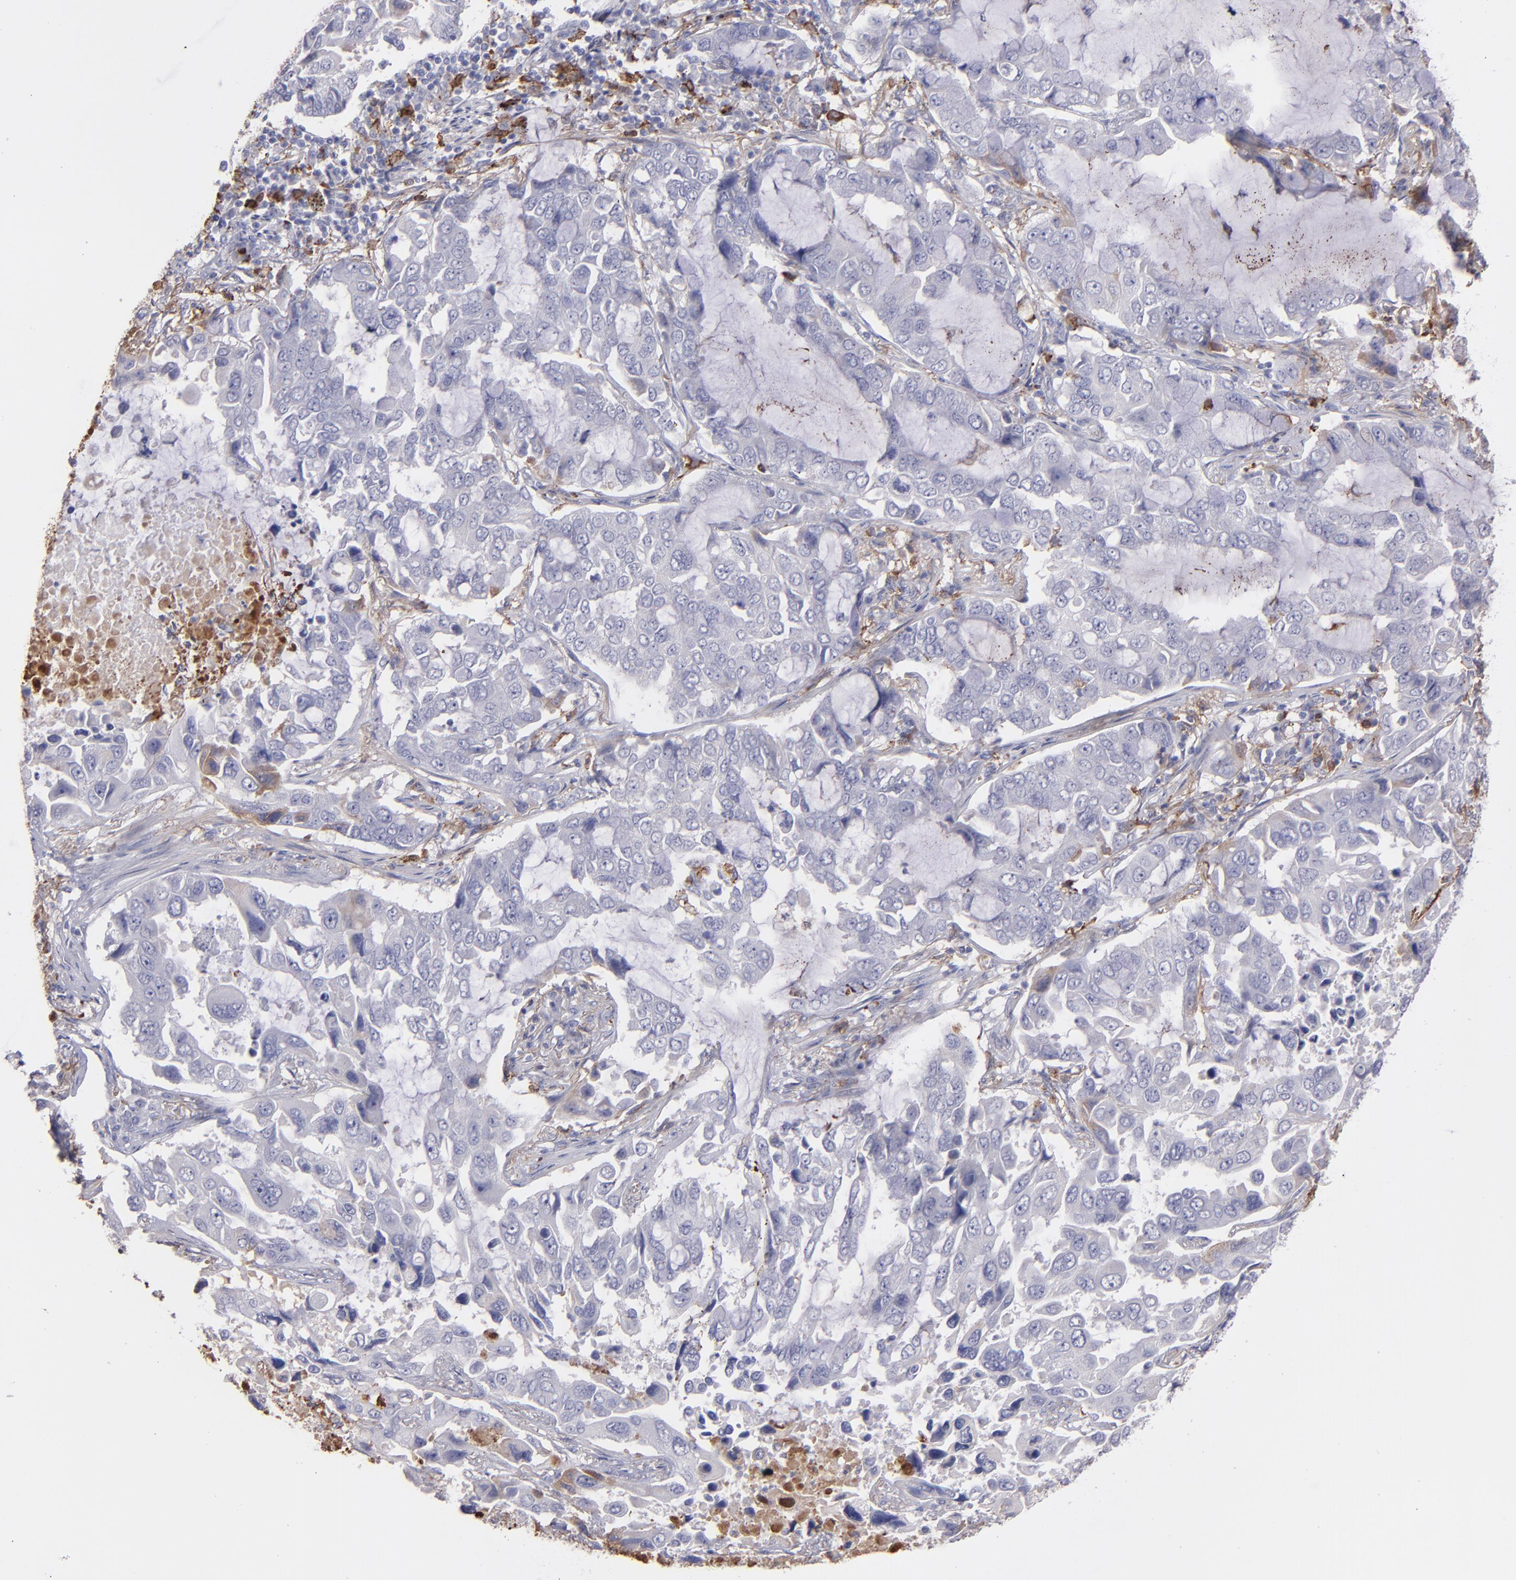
{"staining": {"intensity": "weak", "quantity": "<25%", "location": "cytoplasmic/membranous"}, "tissue": "lung cancer", "cell_type": "Tumor cells", "image_type": "cancer", "snomed": [{"axis": "morphology", "description": "Adenocarcinoma, NOS"}, {"axis": "topography", "description": "Lung"}], "caption": "A high-resolution micrograph shows immunohistochemistry staining of lung adenocarcinoma, which reveals no significant staining in tumor cells.", "gene": "C1QA", "patient": {"sex": "male", "age": 64}}